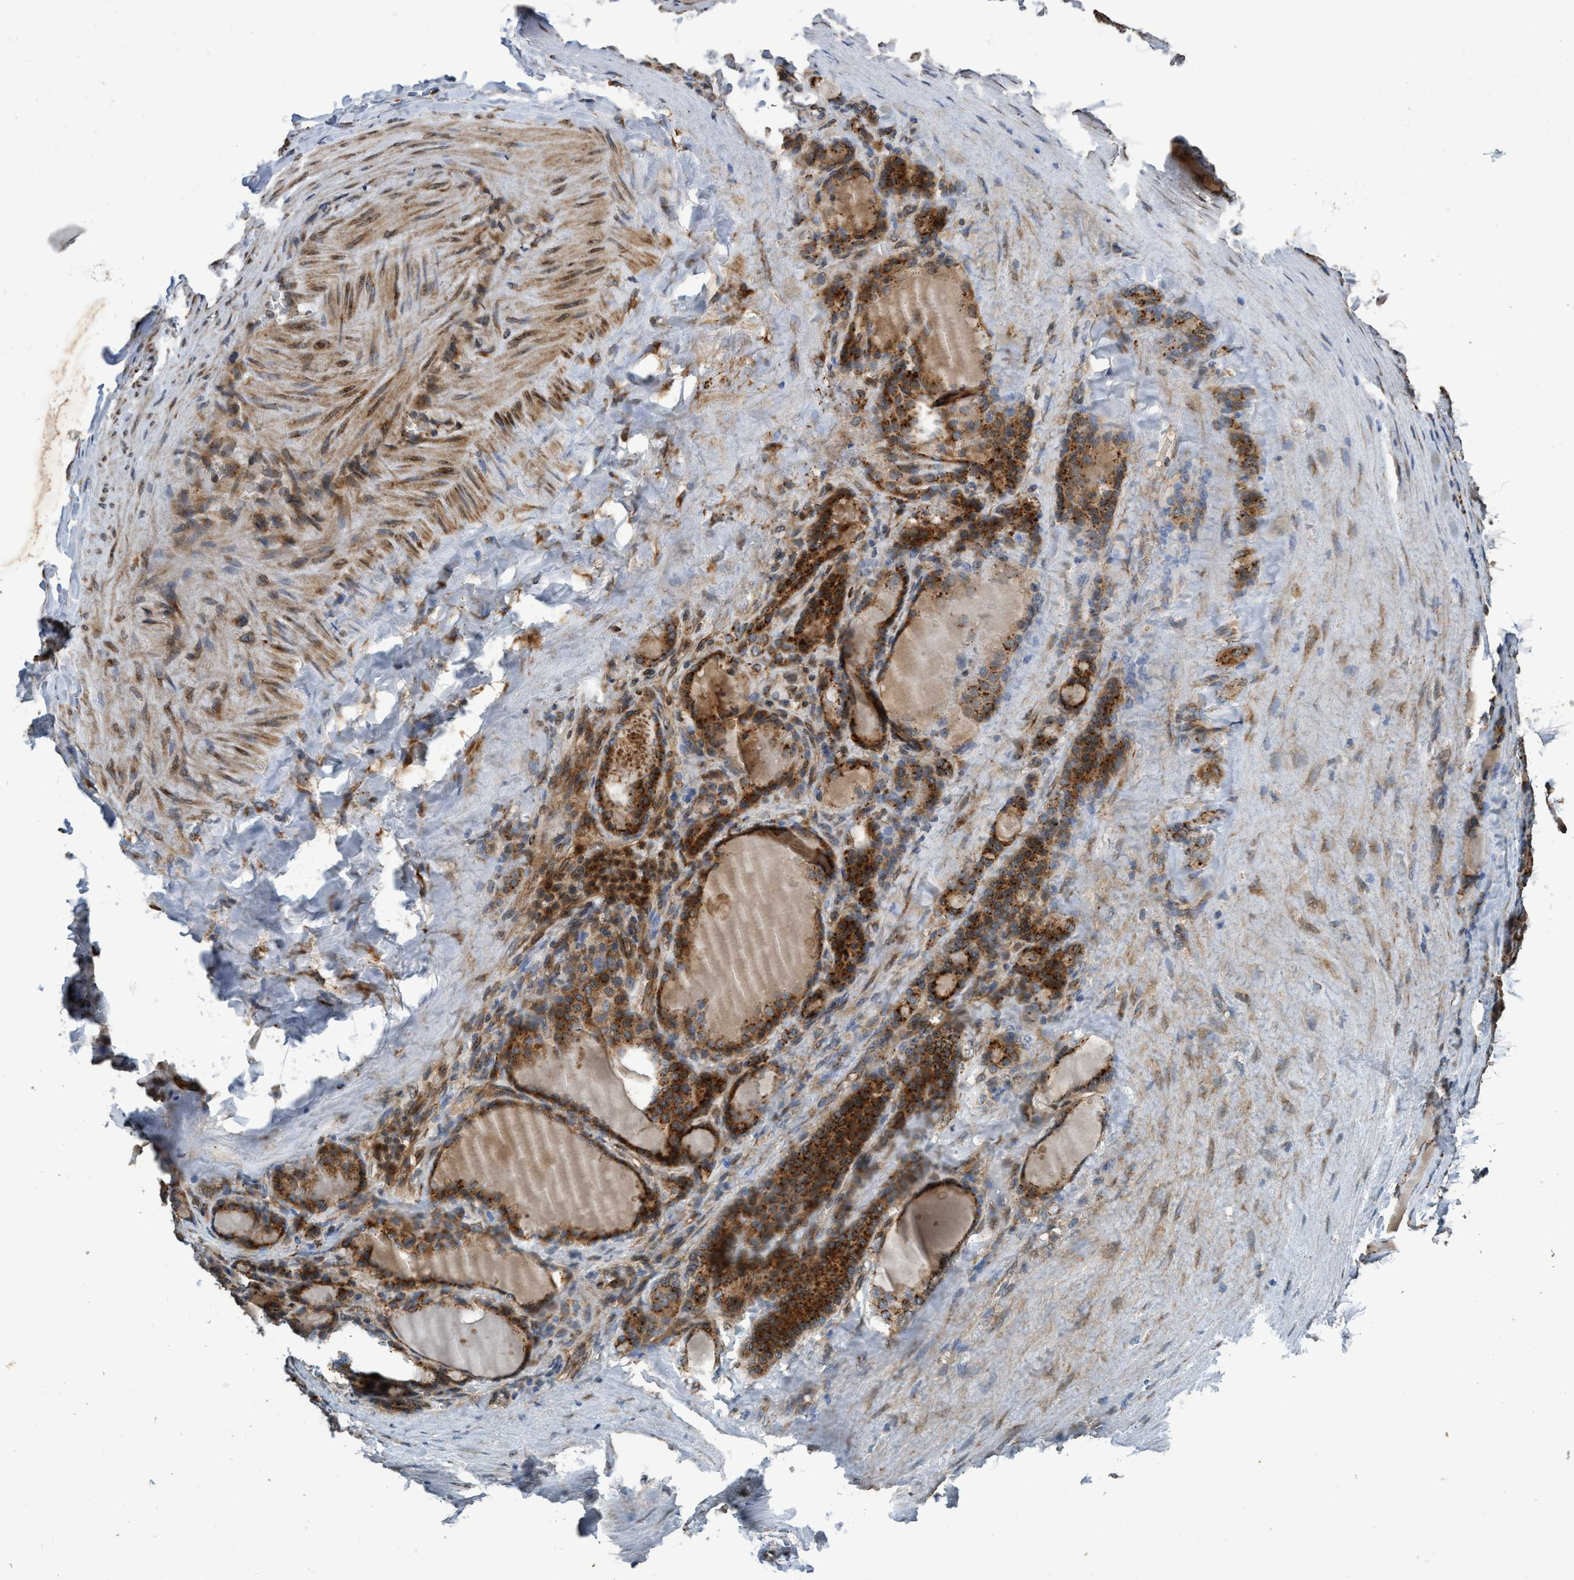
{"staining": {"intensity": "strong", "quantity": ">75%", "location": "cytoplasmic/membranous"}, "tissue": "thyroid gland", "cell_type": "Glandular cells", "image_type": "normal", "snomed": [{"axis": "morphology", "description": "Normal tissue, NOS"}, {"axis": "topography", "description": "Thyroid gland"}], "caption": "Strong cytoplasmic/membranous protein staining is seen in about >75% of glandular cells in thyroid gland. The staining was performed using DAB to visualize the protein expression in brown, while the nuclei were stained in blue with hematoxylin (Magnification: 20x).", "gene": "MACC1", "patient": {"sex": "female", "age": 28}}